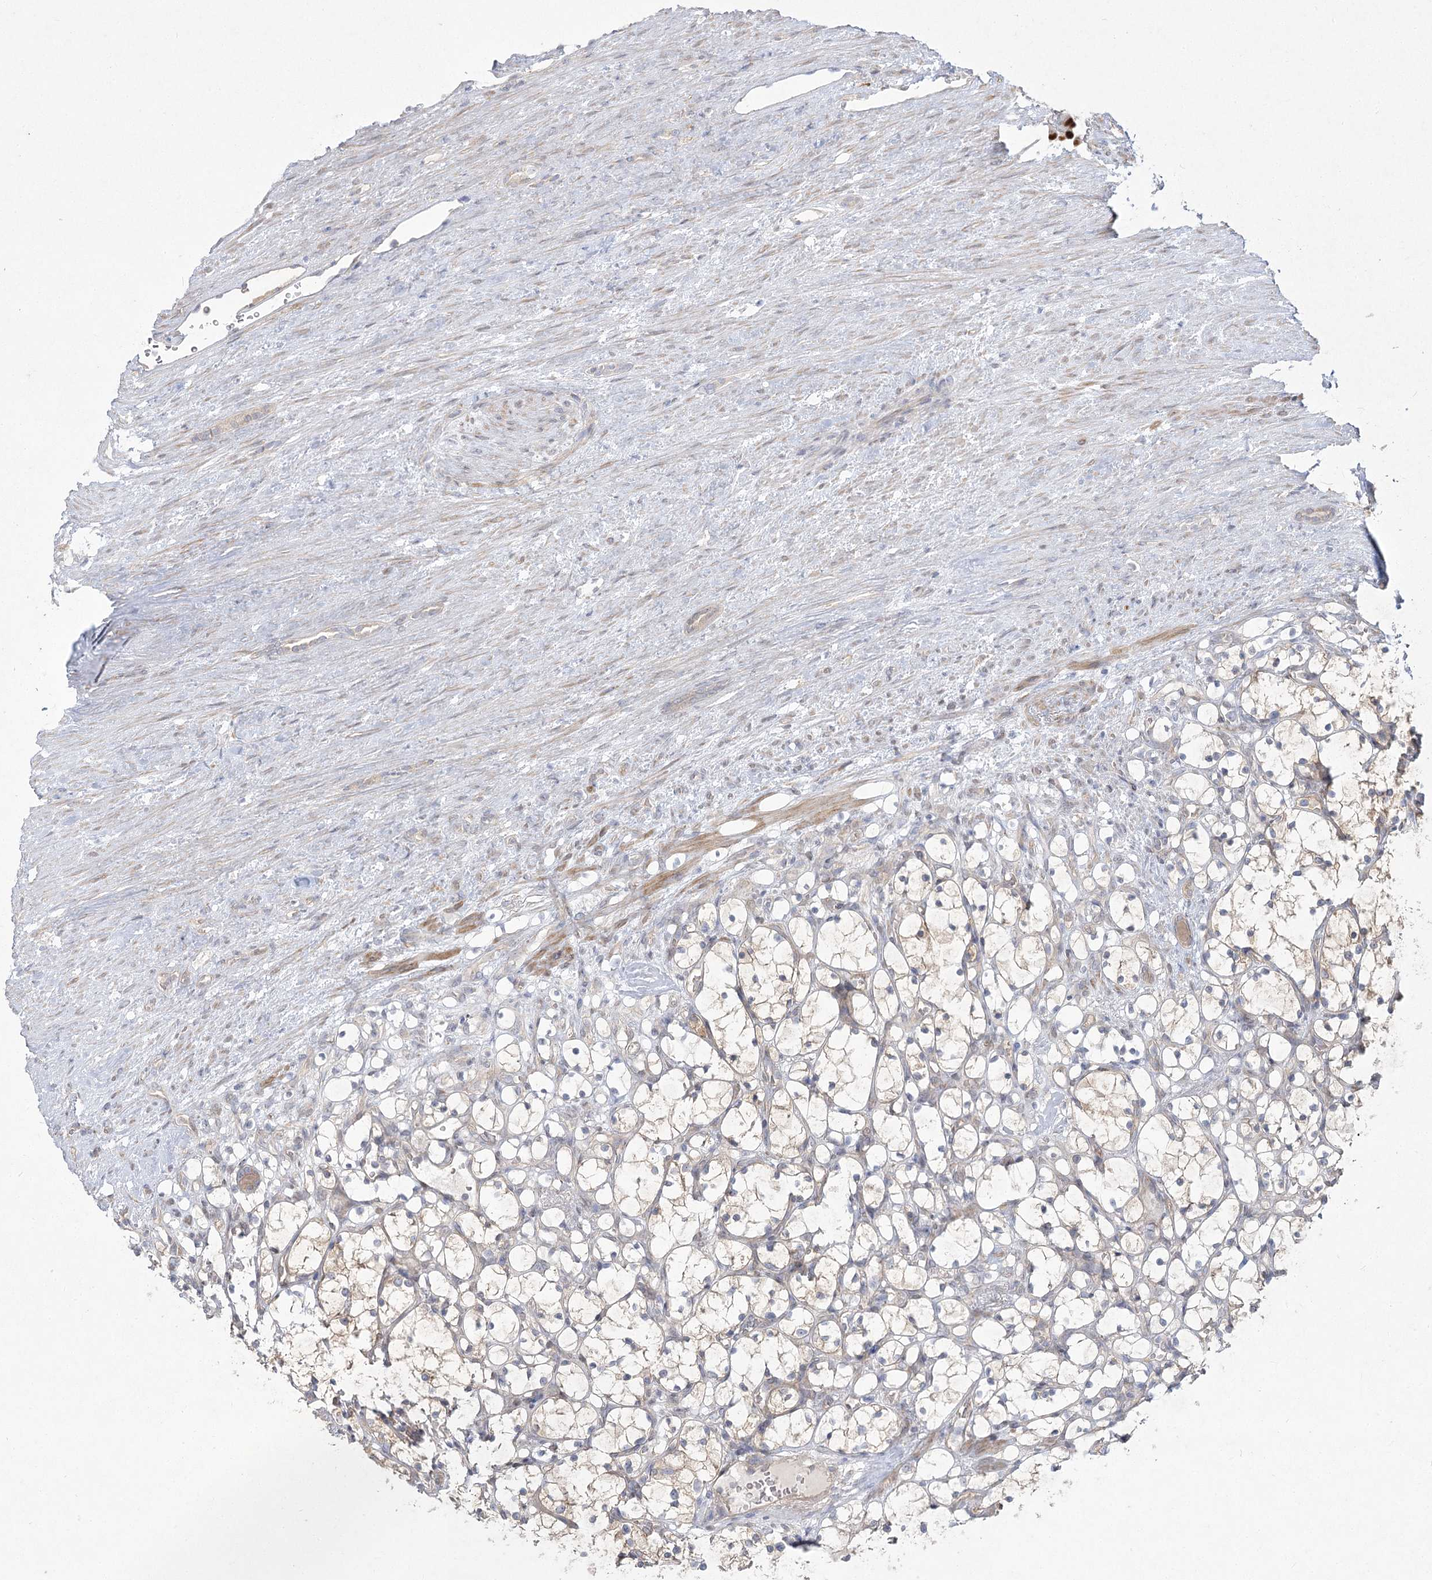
{"staining": {"intensity": "negative", "quantity": "none", "location": "none"}, "tissue": "renal cancer", "cell_type": "Tumor cells", "image_type": "cancer", "snomed": [{"axis": "morphology", "description": "Adenocarcinoma, NOS"}, {"axis": "topography", "description": "Kidney"}], "caption": "Immunohistochemical staining of renal cancer reveals no significant expression in tumor cells.", "gene": "CAMTA1", "patient": {"sex": "female", "age": 69}}